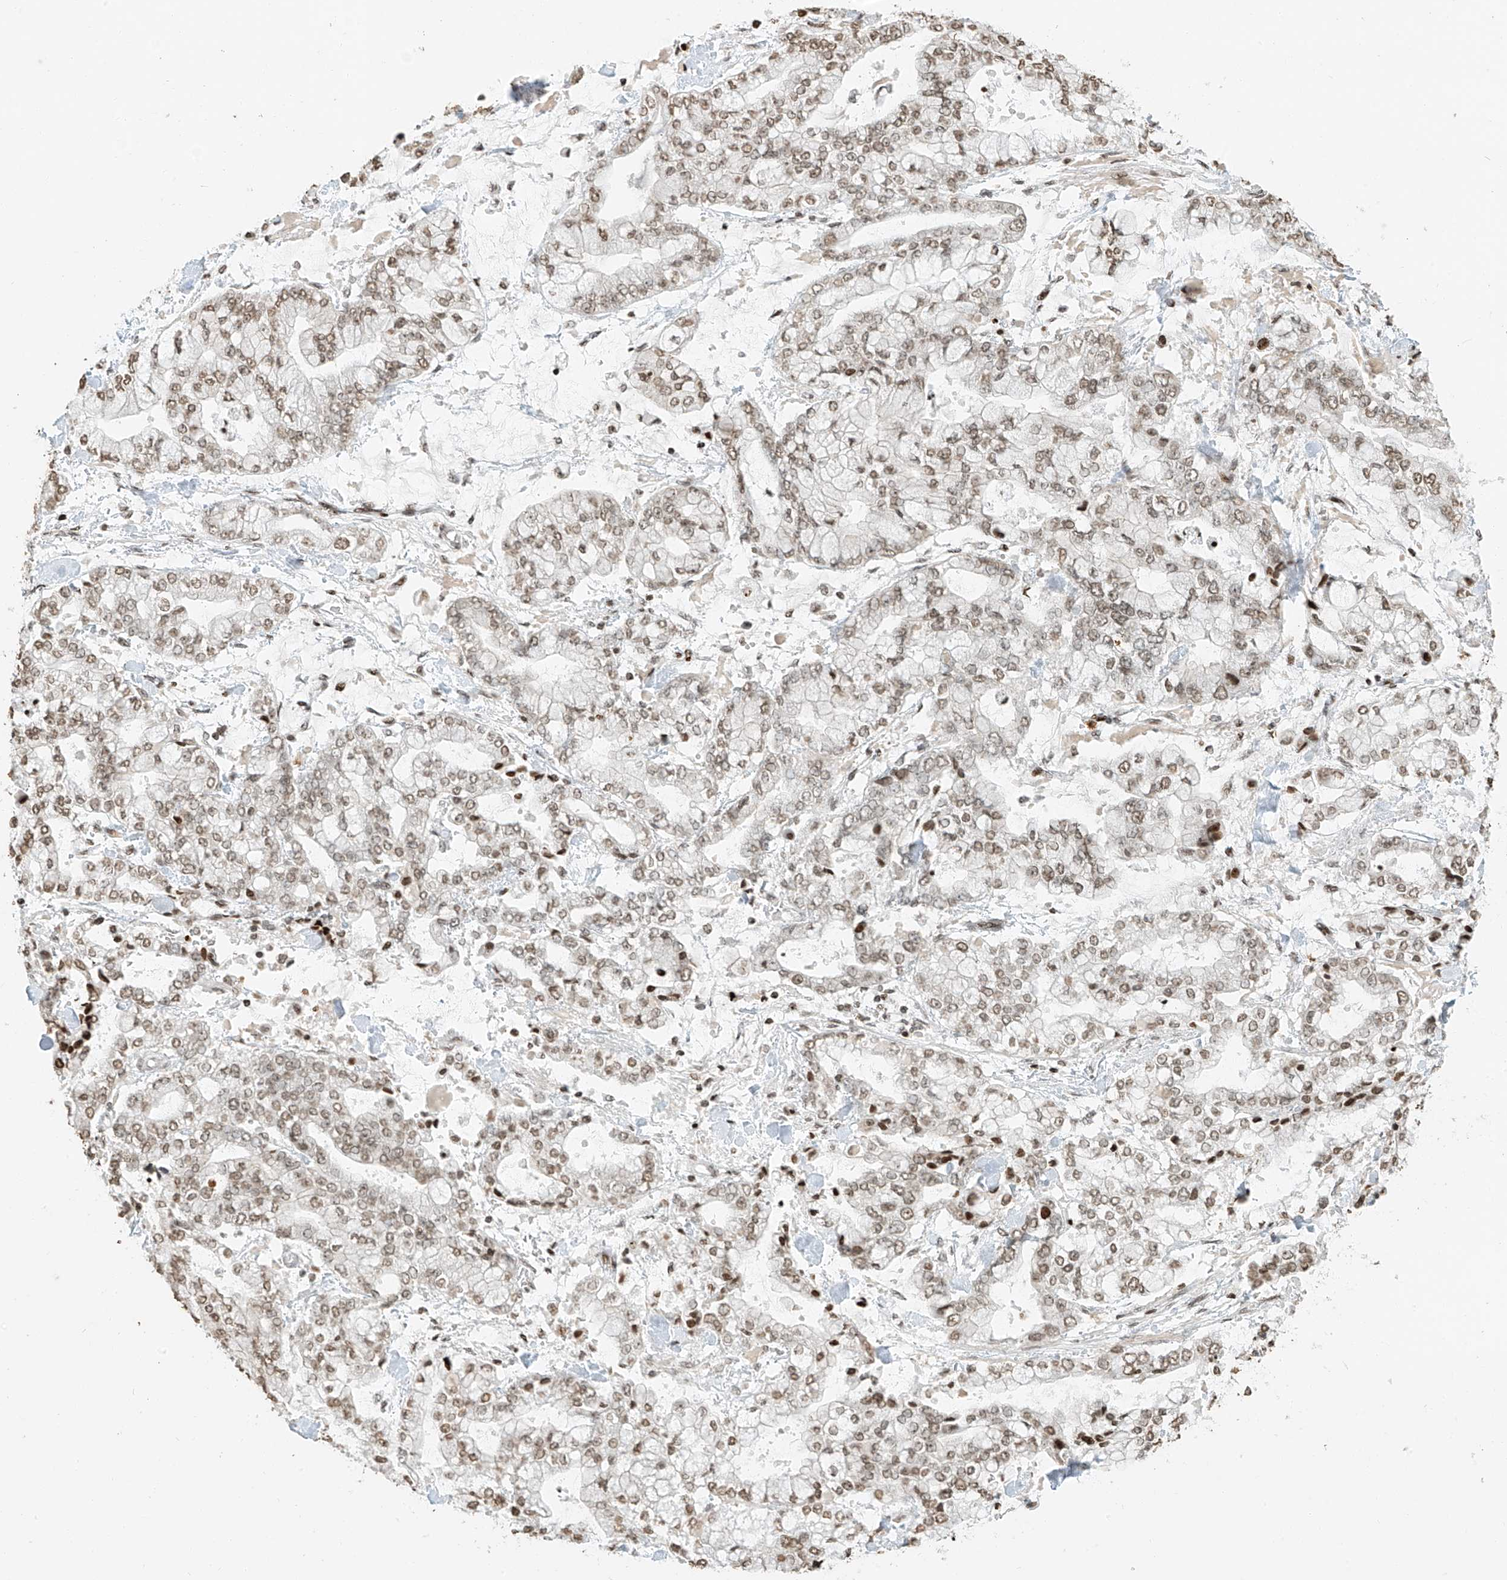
{"staining": {"intensity": "moderate", "quantity": ">75%", "location": "nuclear"}, "tissue": "stomach cancer", "cell_type": "Tumor cells", "image_type": "cancer", "snomed": [{"axis": "morphology", "description": "Normal tissue, NOS"}, {"axis": "morphology", "description": "Adenocarcinoma, NOS"}, {"axis": "topography", "description": "Stomach, upper"}, {"axis": "topography", "description": "Stomach"}], "caption": "Tumor cells reveal medium levels of moderate nuclear staining in approximately >75% of cells in stomach cancer. The protein is stained brown, and the nuclei are stained in blue (DAB (3,3'-diaminobenzidine) IHC with brightfield microscopy, high magnification).", "gene": "C17orf58", "patient": {"sex": "male", "age": 76}}